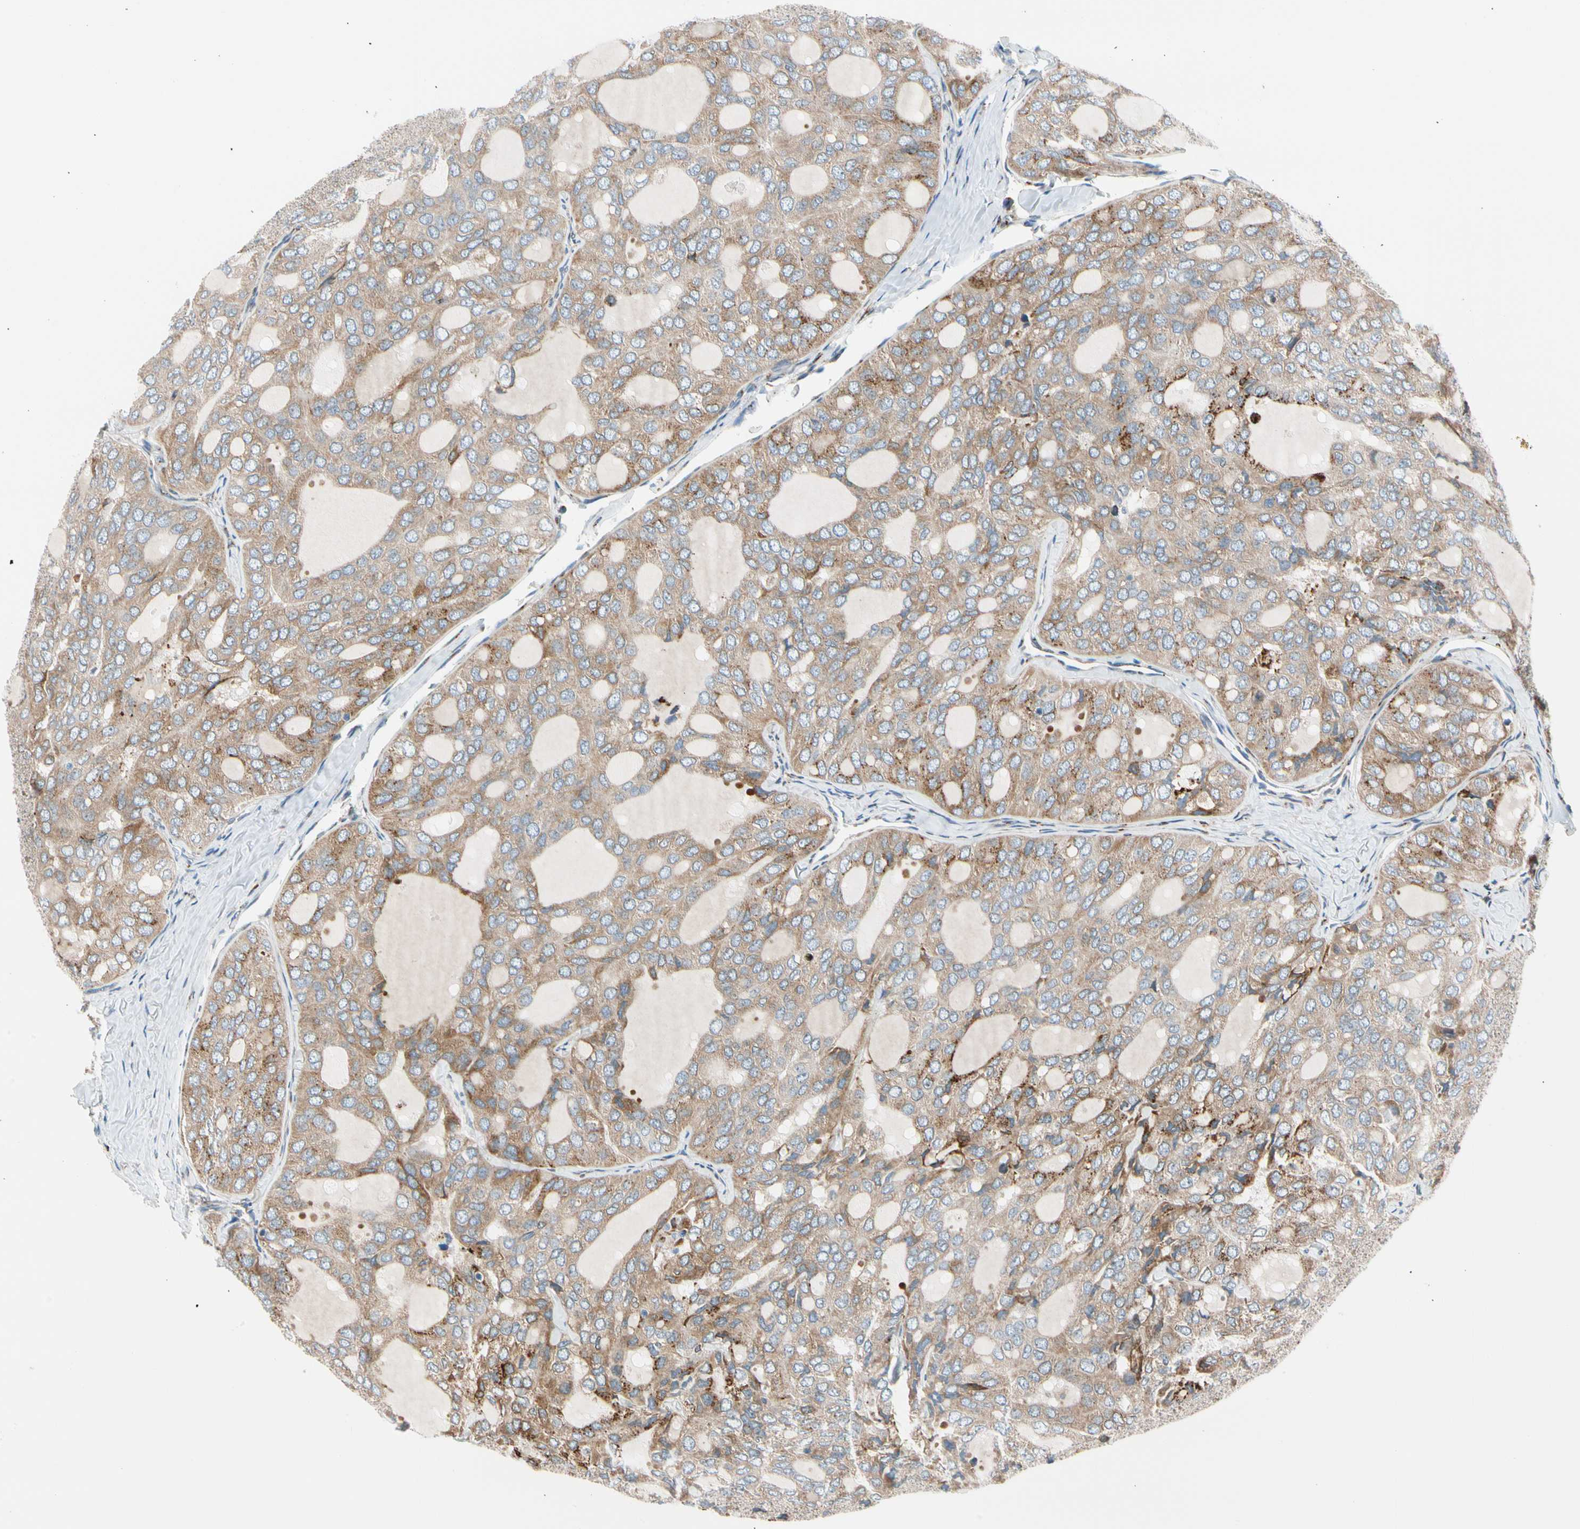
{"staining": {"intensity": "moderate", "quantity": ">75%", "location": "cytoplasmic/membranous"}, "tissue": "thyroid cancer", "cell_type": "Tumor cells", "image_type": "cancer", "snomed": [{"axis": "morphology", "description": "Follicular adenoma carcinoma, NOS"}, {"axis": "topography", "description": "Thyroid gland"}], "caption": "This is a photomicrograph of immunohistochemistry staining of follicular adenoma carcinoma (thyroid), which shows moderate expression in the cytoplasmic/membranous of tumor cells.", "gene": "NUCB1", "patient": {"sex": "male", "age": 75}}